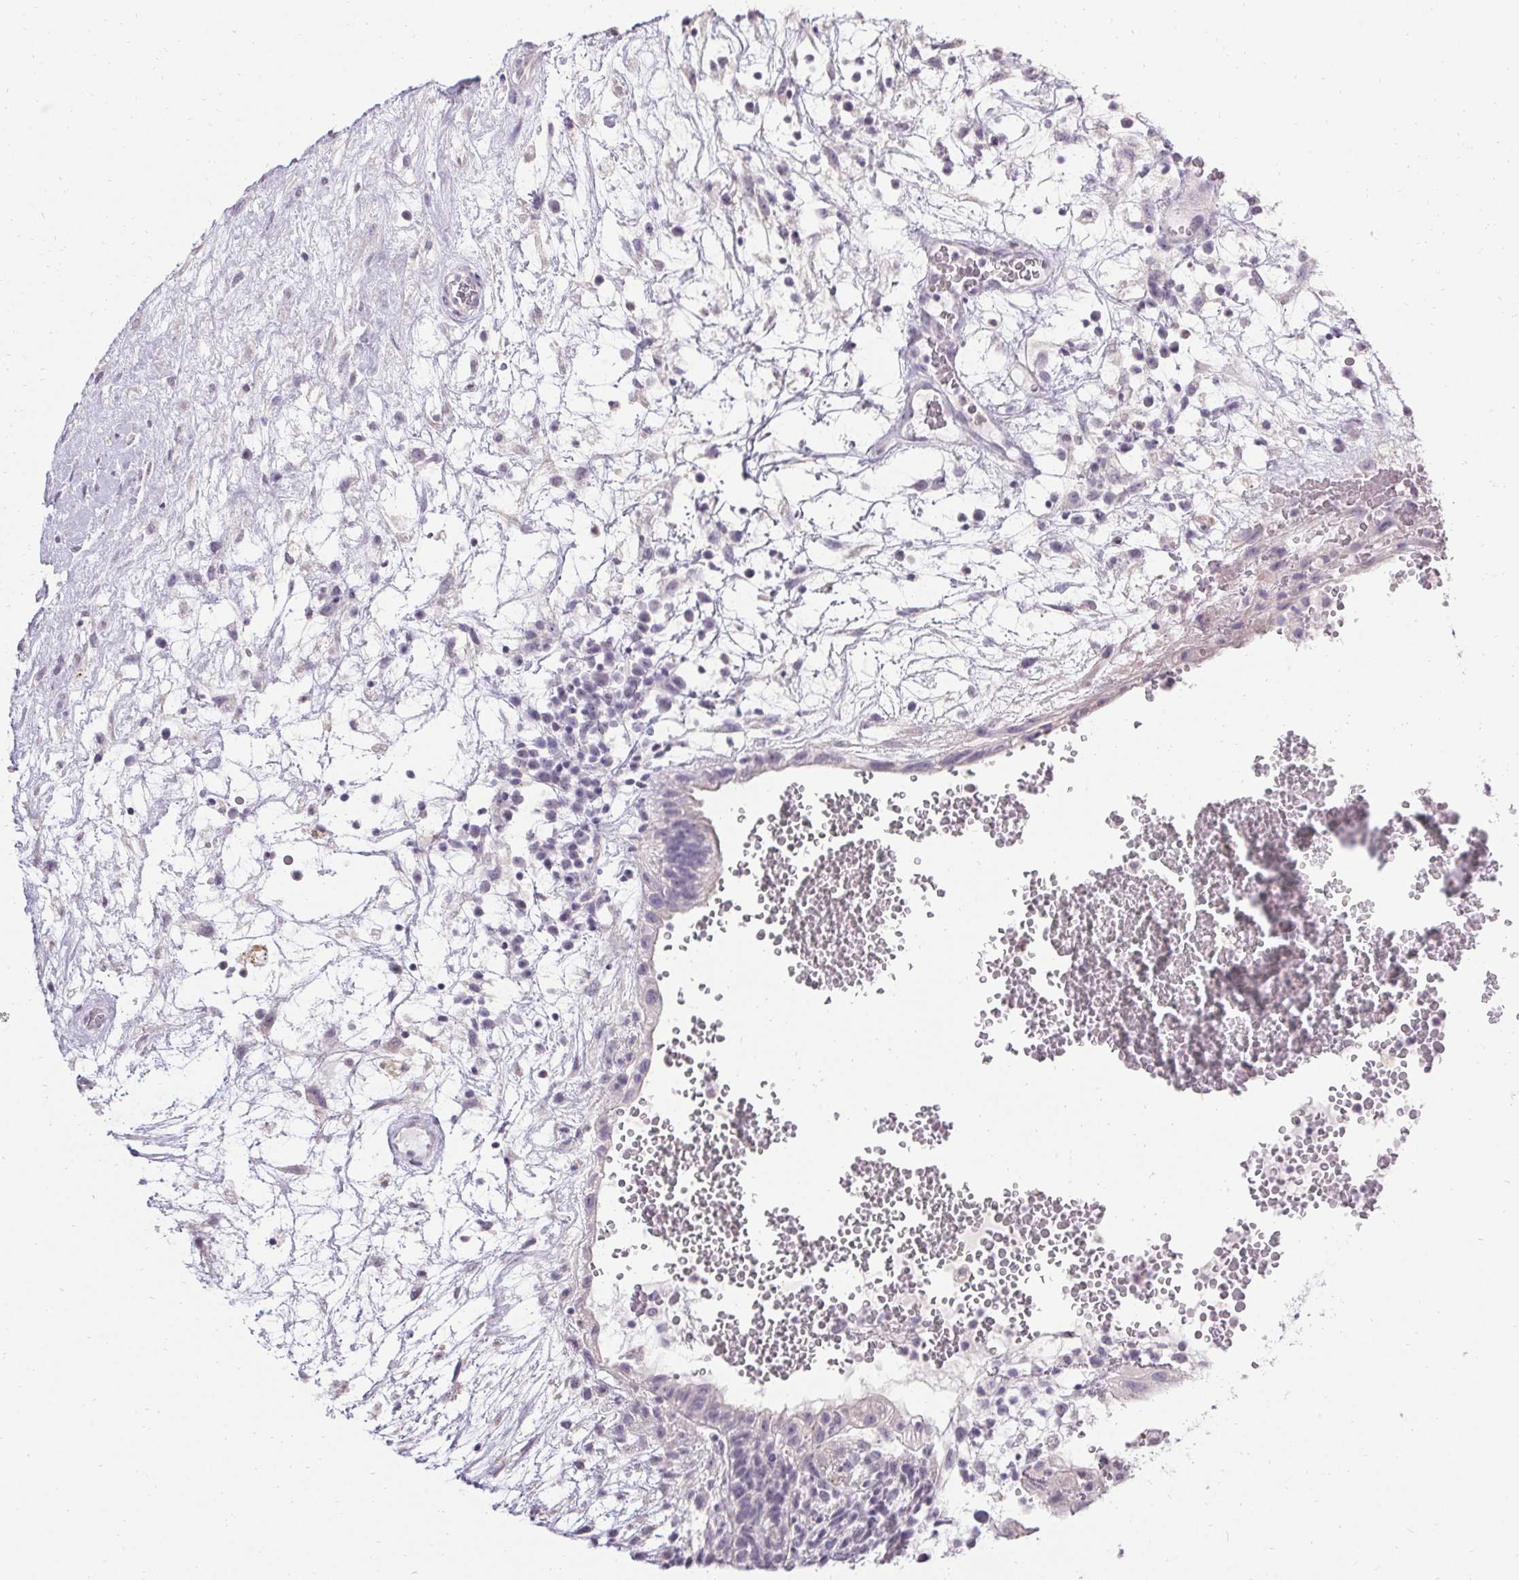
{"staining": {"intensity": "negative", "quantity": "none", "location": "none"}, "tissue": "testis cancer", "cell_type": "Tumor cells", "image_type": "cancer", "snomed": [{"axis": "morphology", "description": "Normal tissue, NOS"}, {"axis": "morphology", "description": "Carcinoma, Embryonal, NOS"}, {"axis": "topography", "description": "Testis"}], "caption": "DAB (3,3'-diaminobenzidine) immunohistochemical staining of testis cancer (embryonal carcinoma) demonstrates no significant expression in tumor cells.", "gene": "PMEL", "patient": {"sex": "male", "age": 32}}